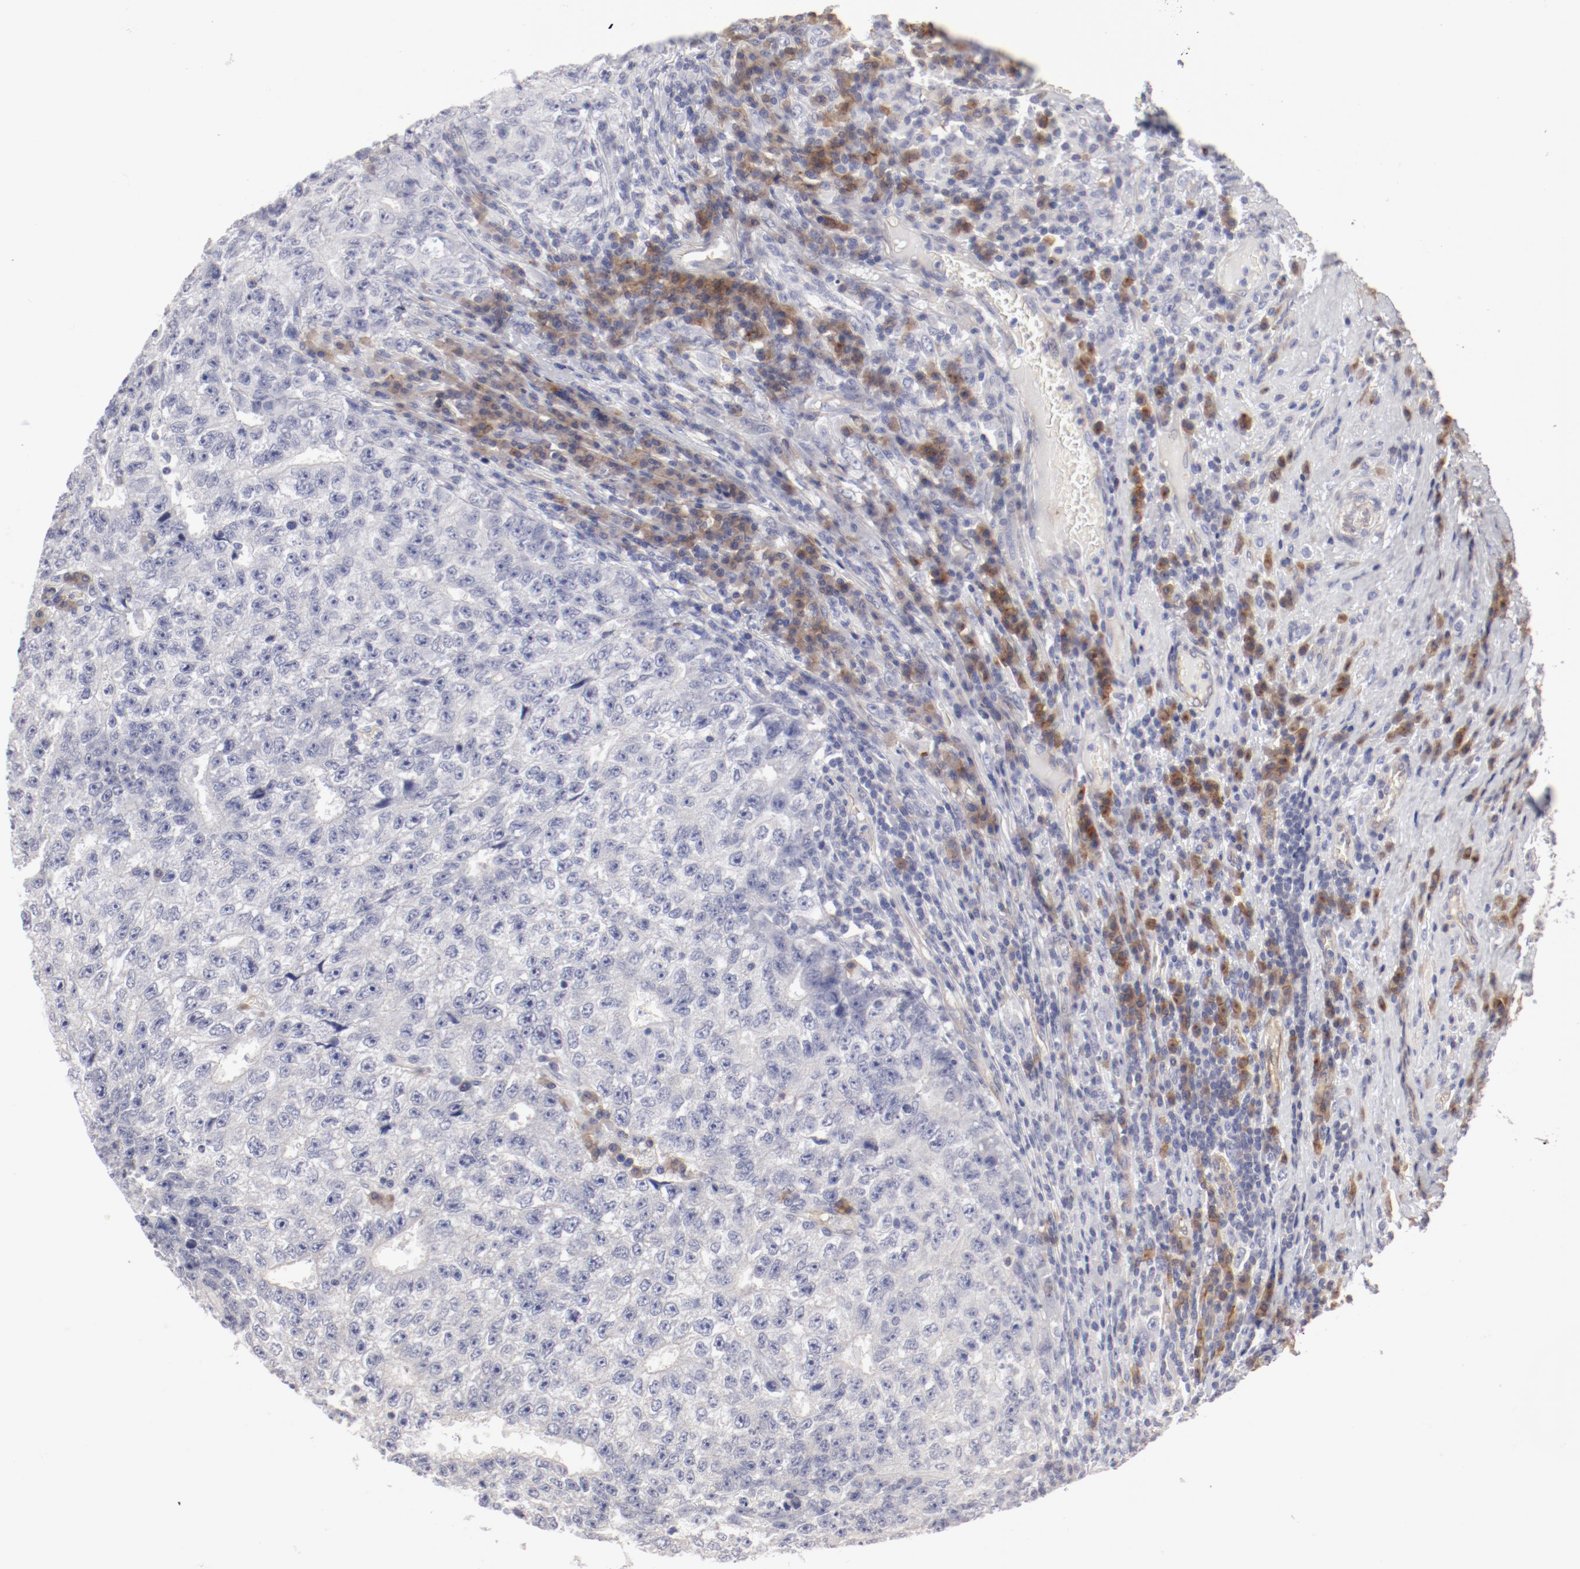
{"staining": {"intensity": "negative", "quantity": "none", "location": "none"}, "tissue": "testis cancer", "cell_type": "Tumor cells", "image_type": "cancer", "snomed": [{"axis": "morphology", "description": "Necrosis, NOS"}, {"axis": "morphology", "description": "Carcinoma, Embryonal, NOS"}, {"axis": "topography", "description": "Testis"}], "caption": "Human embryonal carcinoma (testis) stained for a protein using immunohistochemistry demonstrates no expression in tumor cells.", "gene": "LAX1", "patient": {"sex": "male", "age": 19}}